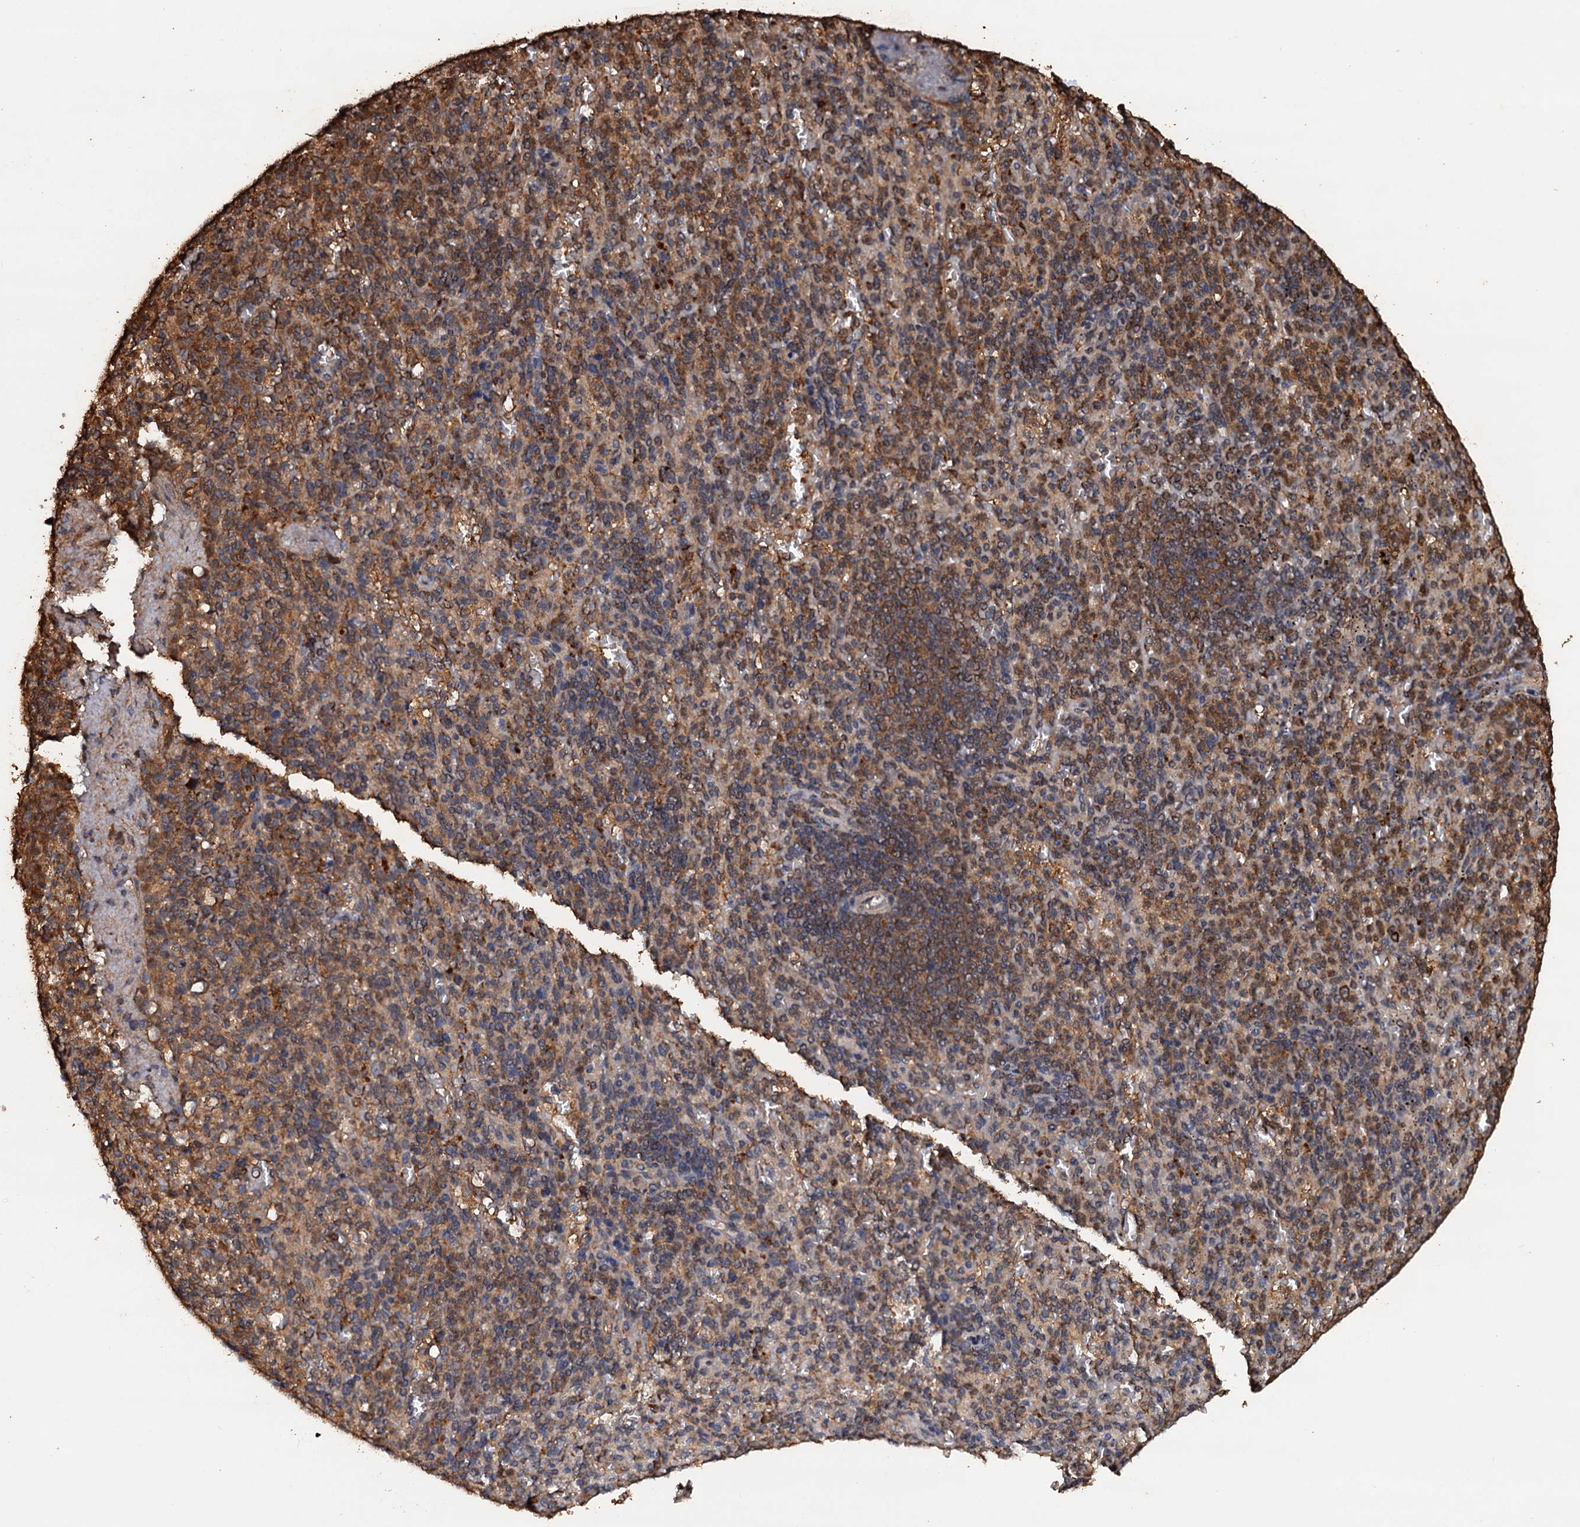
{"staining": {"intensity": "moderate", "quantity": "25%-75%", "location": "cytoplasmic/membranous"}, "tissue": "spleen", "cell_type": "Cells in red pulp", "image_type": "normal", "snomed": [{"axis": "morphology", "description": "Normal tissue, NOS"}, {"axis": "topography", "description": "Spleen"}], "caption": "The micrograph demonstrates immunohistochemical staining of normal spleen. There is moderate cytoplasmic/membranous positivity is seen in approximately 25%-75% of cells in red pulp. The protein is shown in brown color, while the nuclei are stained blue.", "gene": "PSMD9", "patient": {"sex": "female", "age": 74}}